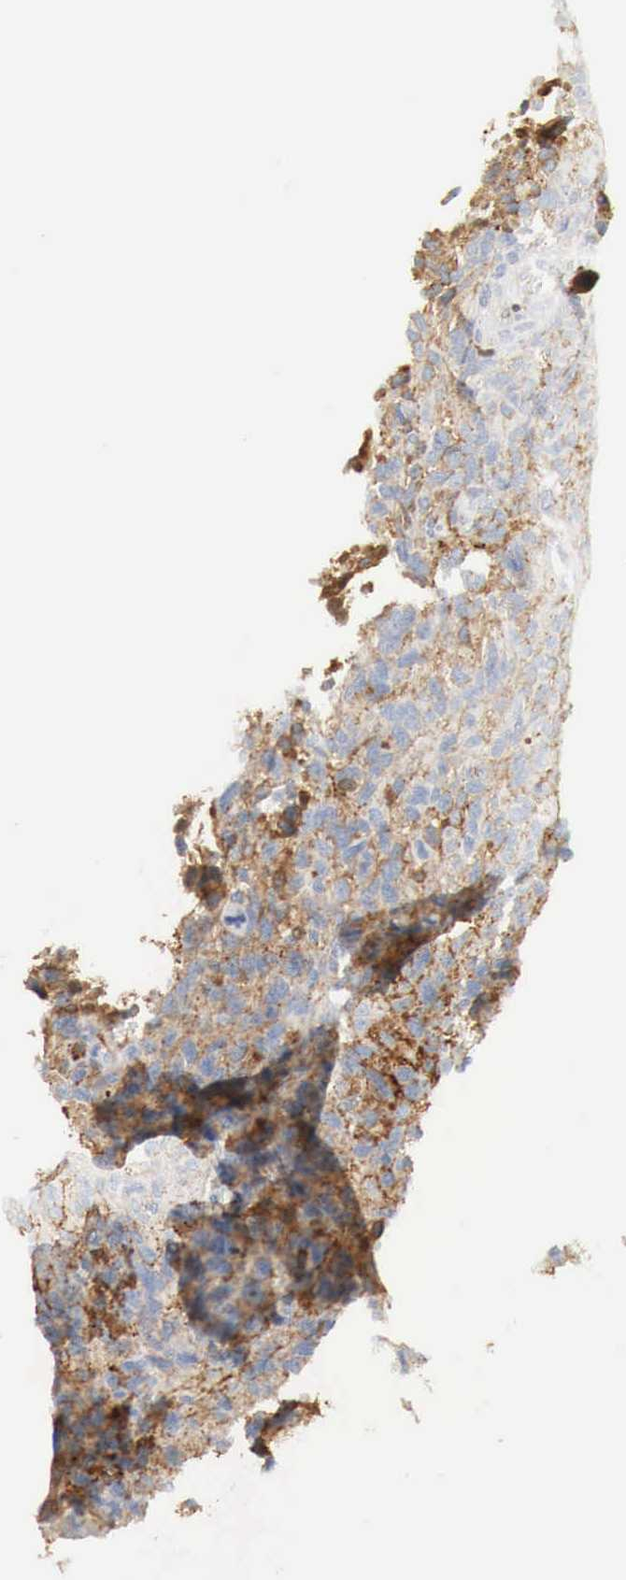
{"staining": {"intensity": "negative", "quantity": "none", "location": "none"}, "tissue": "glioma", "cell_type": "Tumor cells", "image_type": "cancer", "snomed": [{"axis": "morphology", "description": "Glioma, malignant, High grade"}, {"axis": "topography", "description": "Brain"}], "caption": "Tumor cells show no significant protein positivity in glioma.", "gene": "IGLC3", "patient": {"sex": "male", "age": 77}}